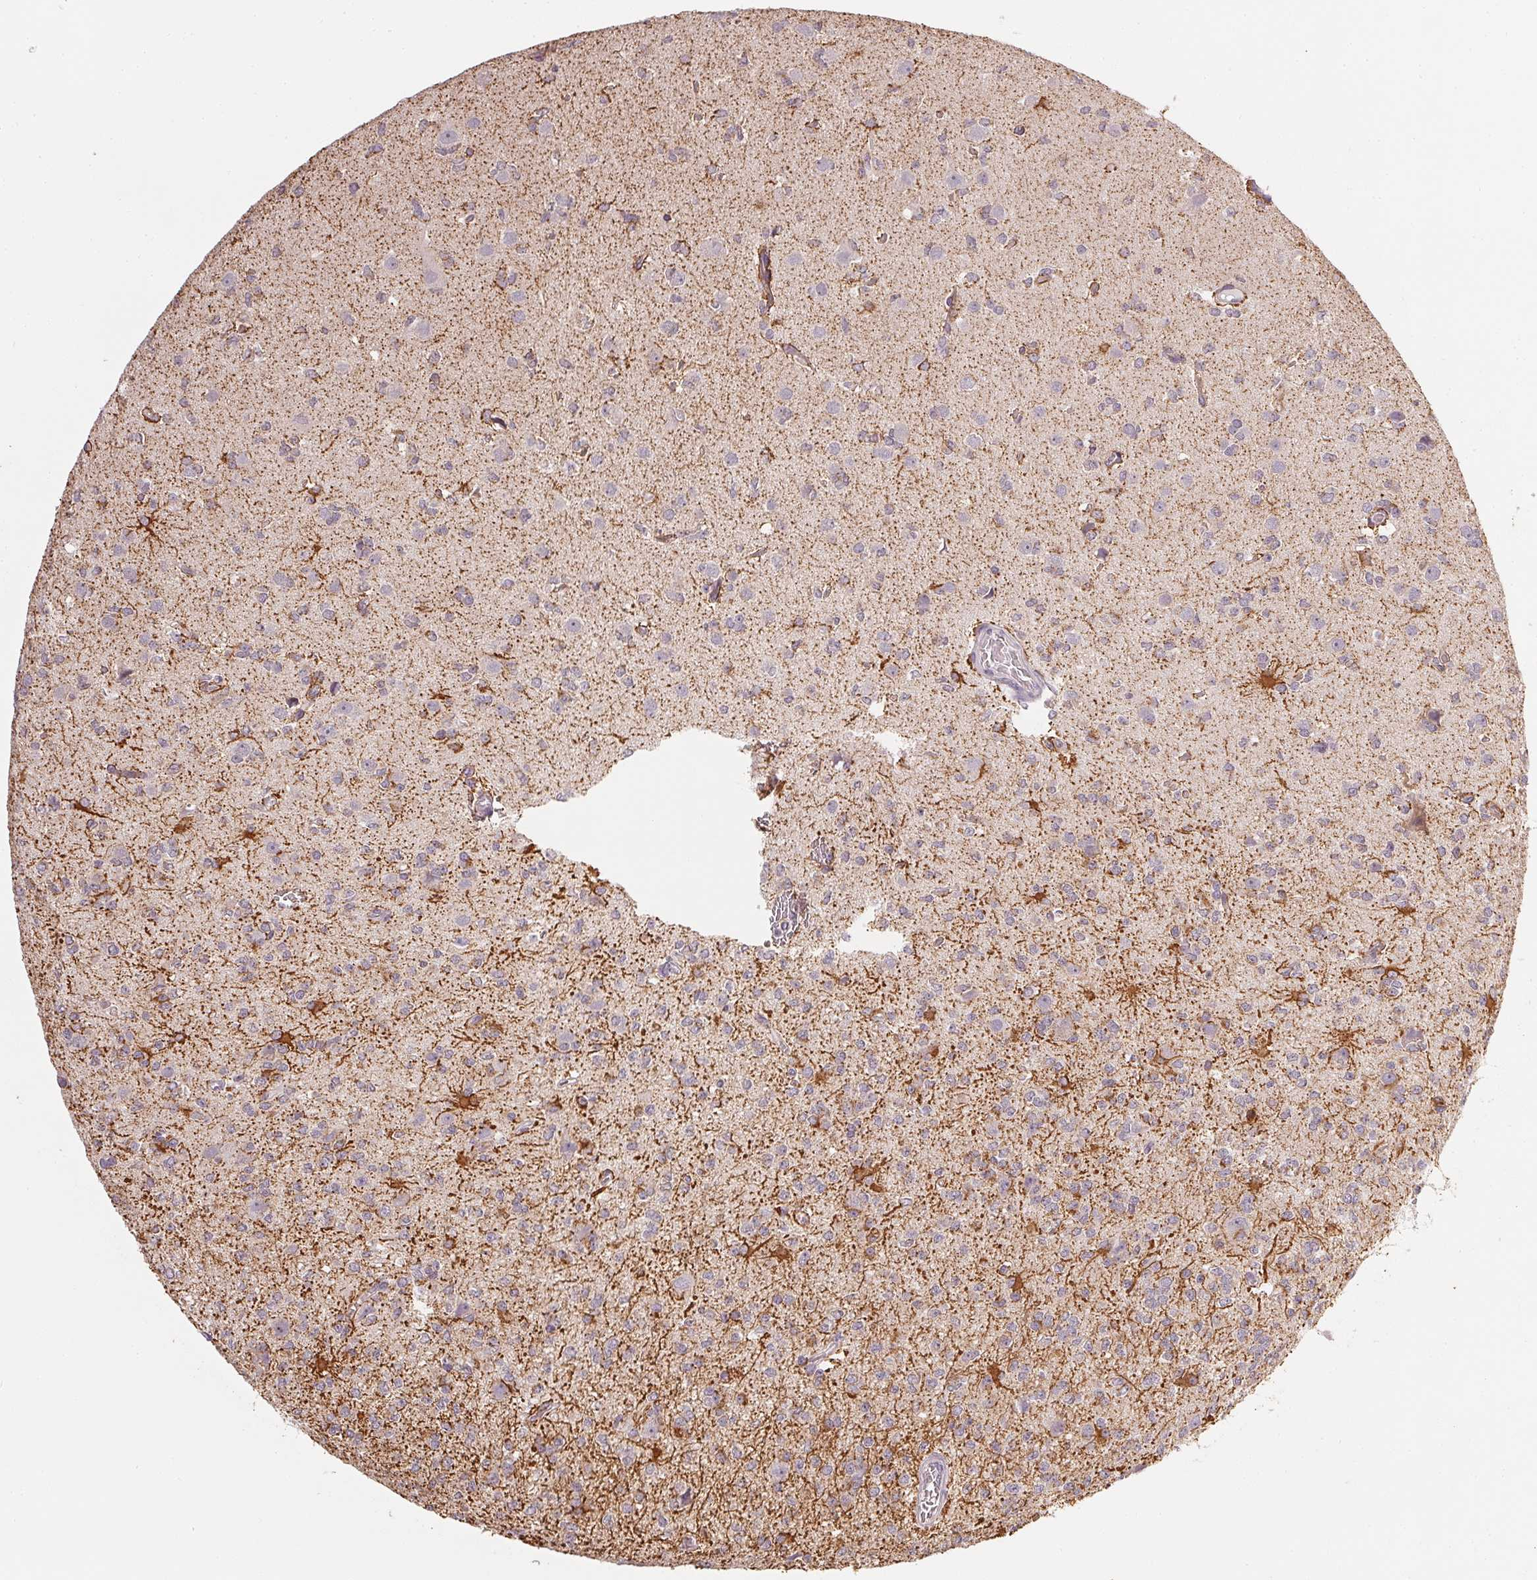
{"staining": {"intensity": "moderate", "quantity": "<25%", "location": "cytoplasmic/membranous"}, "tissue": "glioma", "cell_type": "Tumor cells", "image_type": "cancer", "snomed": [{"axis": "morphology", "description": "Glioma, malignant, Low grade"}, {"axis": "topography", "description": "Brain"}], "caption": "This histopathology image demonstrates IHC staining of human glioma, with low moderate cytoplasmic/membranous staining in approximately <25% of tumor cells.", "gene": "NCOA4", "patient": {"sex": "male", "age": 27}}